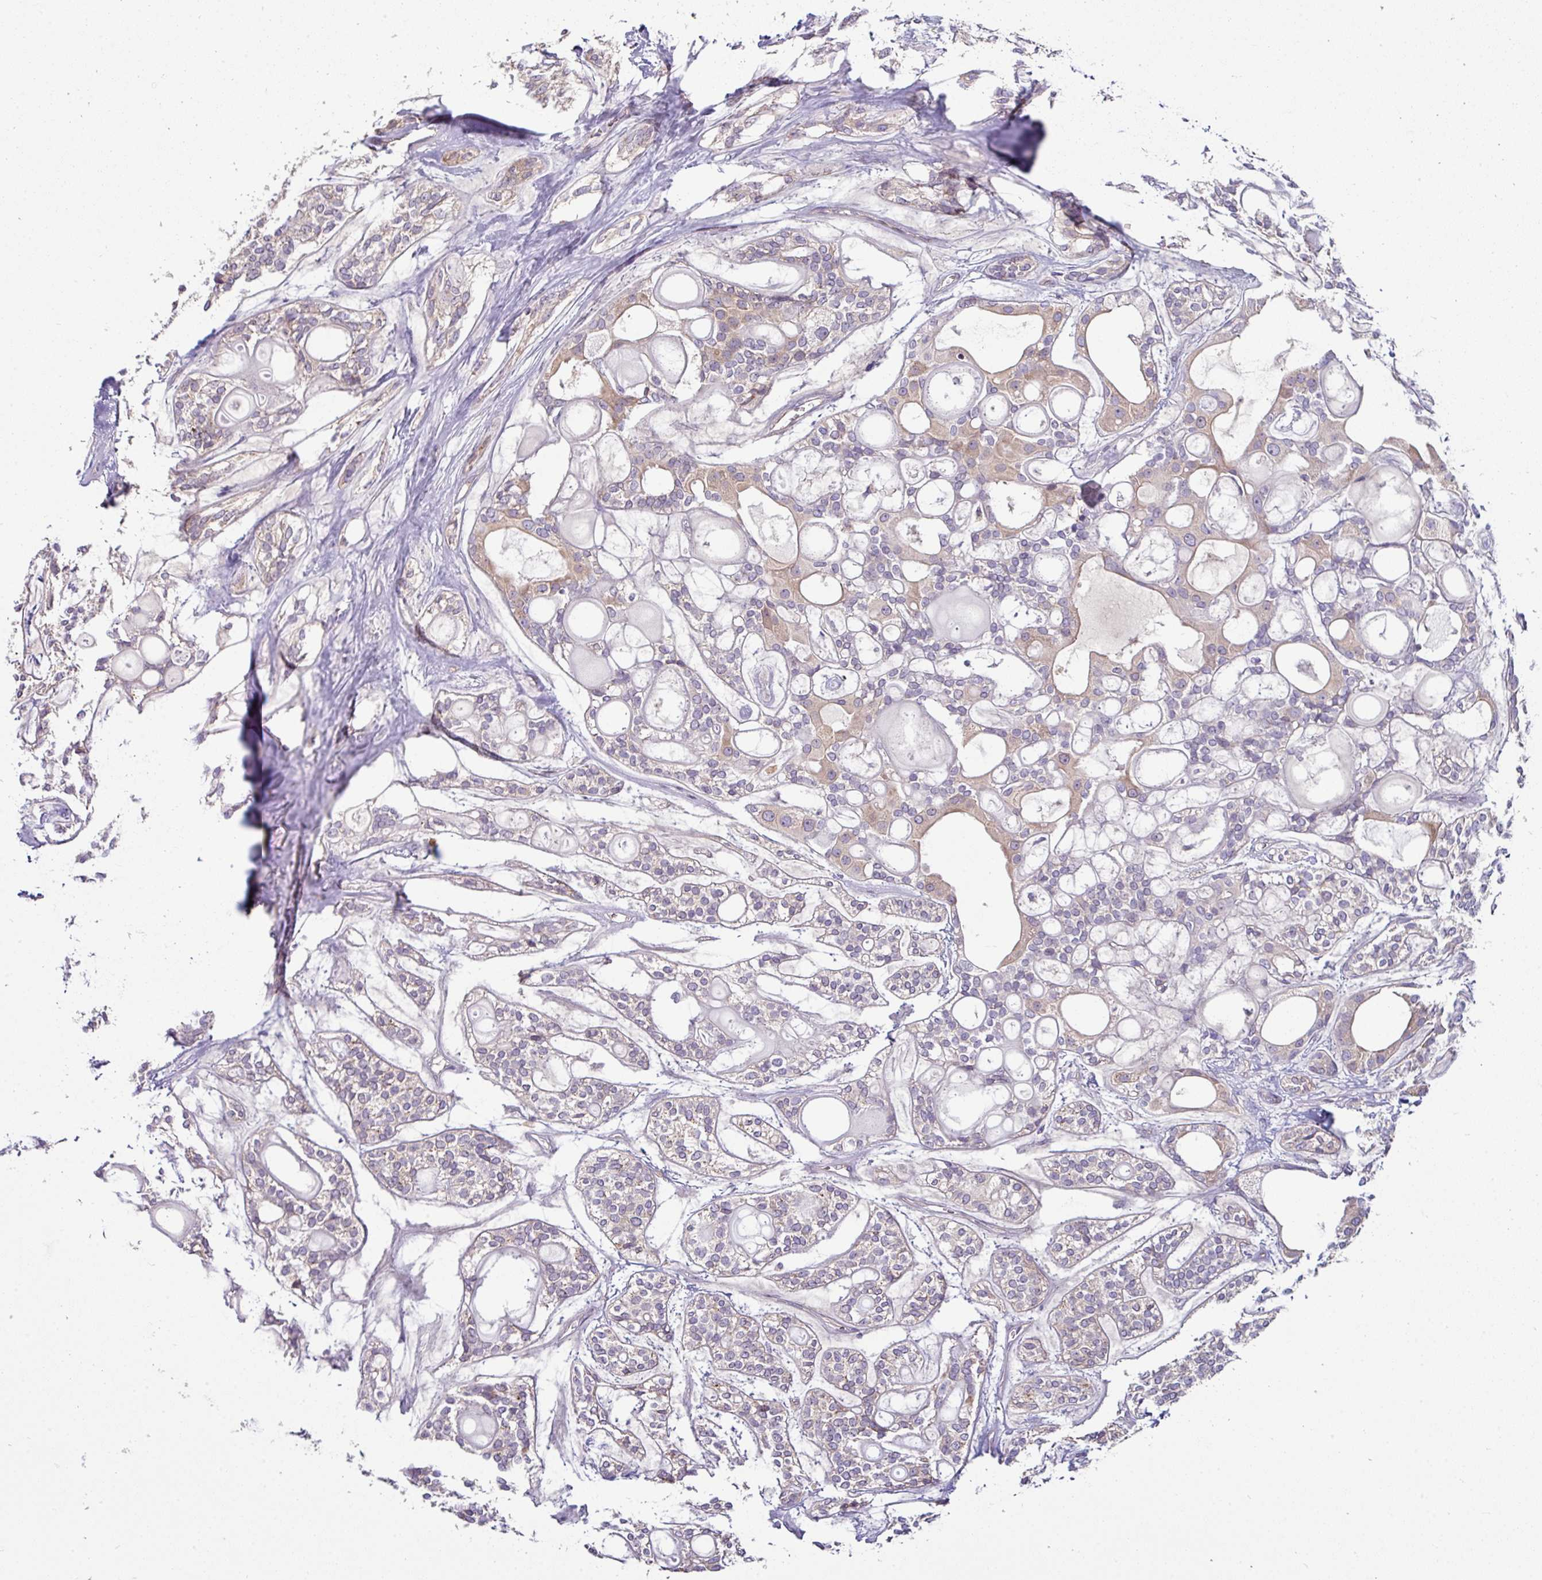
{"staining": {"intensity": "weak", "quantity": "<25%", "location": "cytoplasmic/membranous"}, "tissue": "head and neck cancer", "cell_type": "Tumor cells", "image_type": "cancer", "snomed": [{"axis": "morphology", "description": "Adenocarcinoma, NOS"}, {"axis": "topography", "description": "Head-Neck"}], "caption": "Immunohistochemical staining of head and neck adenocarcinoma reveals no significant staining in tumor cells. Nuclei are stained in blue.", "gene": "SLAMF6", "patient": {"sex": "male", "age": 66}}